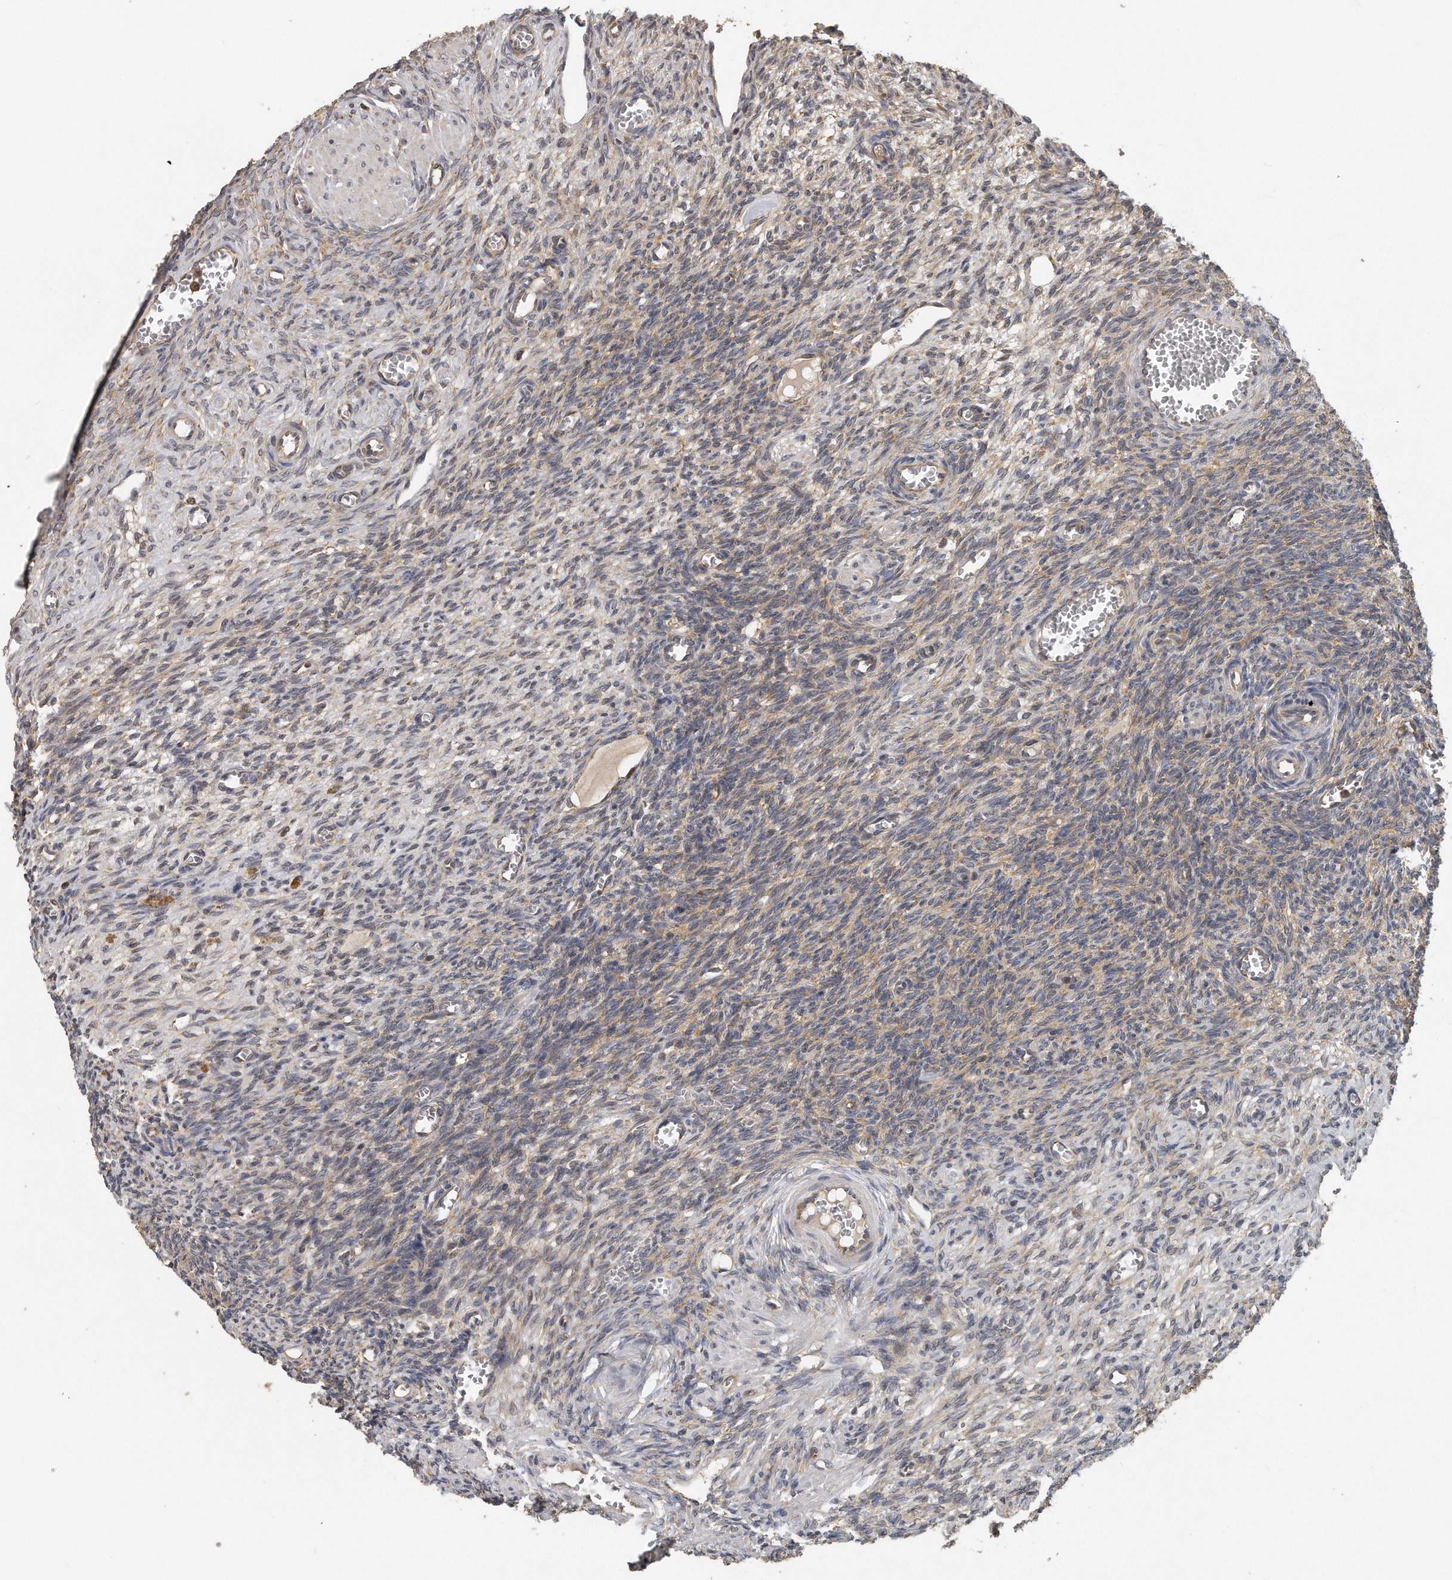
{"staining": {"intensity": "weak", "quantity": "25%-75%", "location": "cytoplasmic/membranous"}, "tissue": "ovary", "cell_type": "Ovarian stroma cells", "image_type": "normal", "snomed": [{"axis": "morphology", "description": "Normal tissue, NOS"}, {"axis": "topography", "description": "Ovary"}], "caption": "A brown stain shows weak cytoplasmic/membranous expression of a protein in ovarian stroma cells of normal ovary. Using DAB (brown) and hematoxylin (blue) stains, captured at high magnification using brightfield microscopy.", "gene": "EIF3I", "patient": {"sex": "female", "age": 27}}